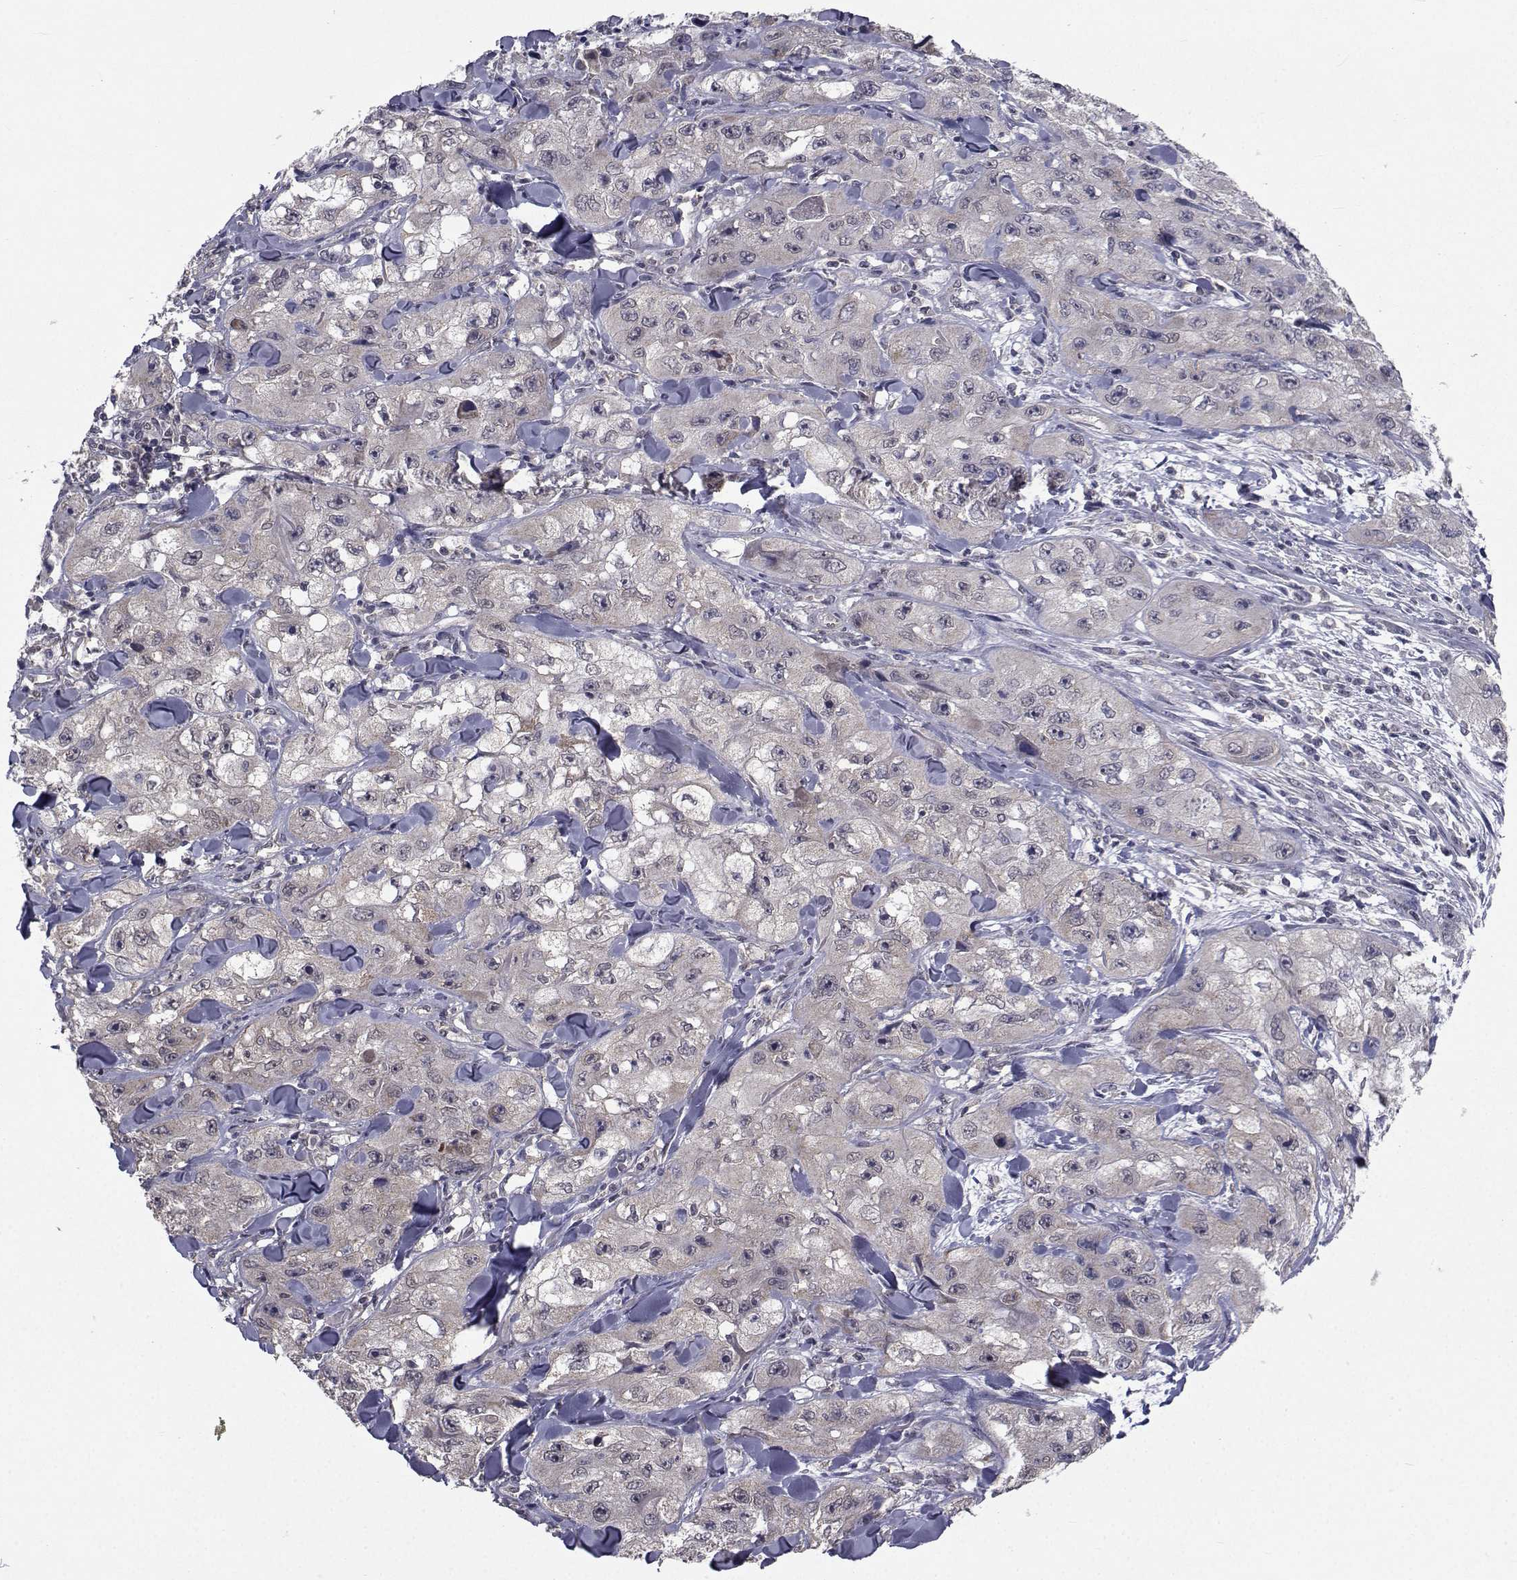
{"staining": {"intensity": "weak", "quantity": "<25%", "location": "cytoplasmic/membranous"}, "tissue": "skin cancer", "cell_type": "Tumor cells", "image_type": "cancer", "snomed": [{"axis": "morphology", "description": "Squamous cell carcinoma, NOS"}, {"axis": "topography", "description": "Skin"}, {"axis": "topography", "description": "Subcutis"}], "caption": "Tumor cells are negative for protein expression in human skin cancer.", "gene": "CYP2S1", "patient": {"sex": "male", "age": 73}}